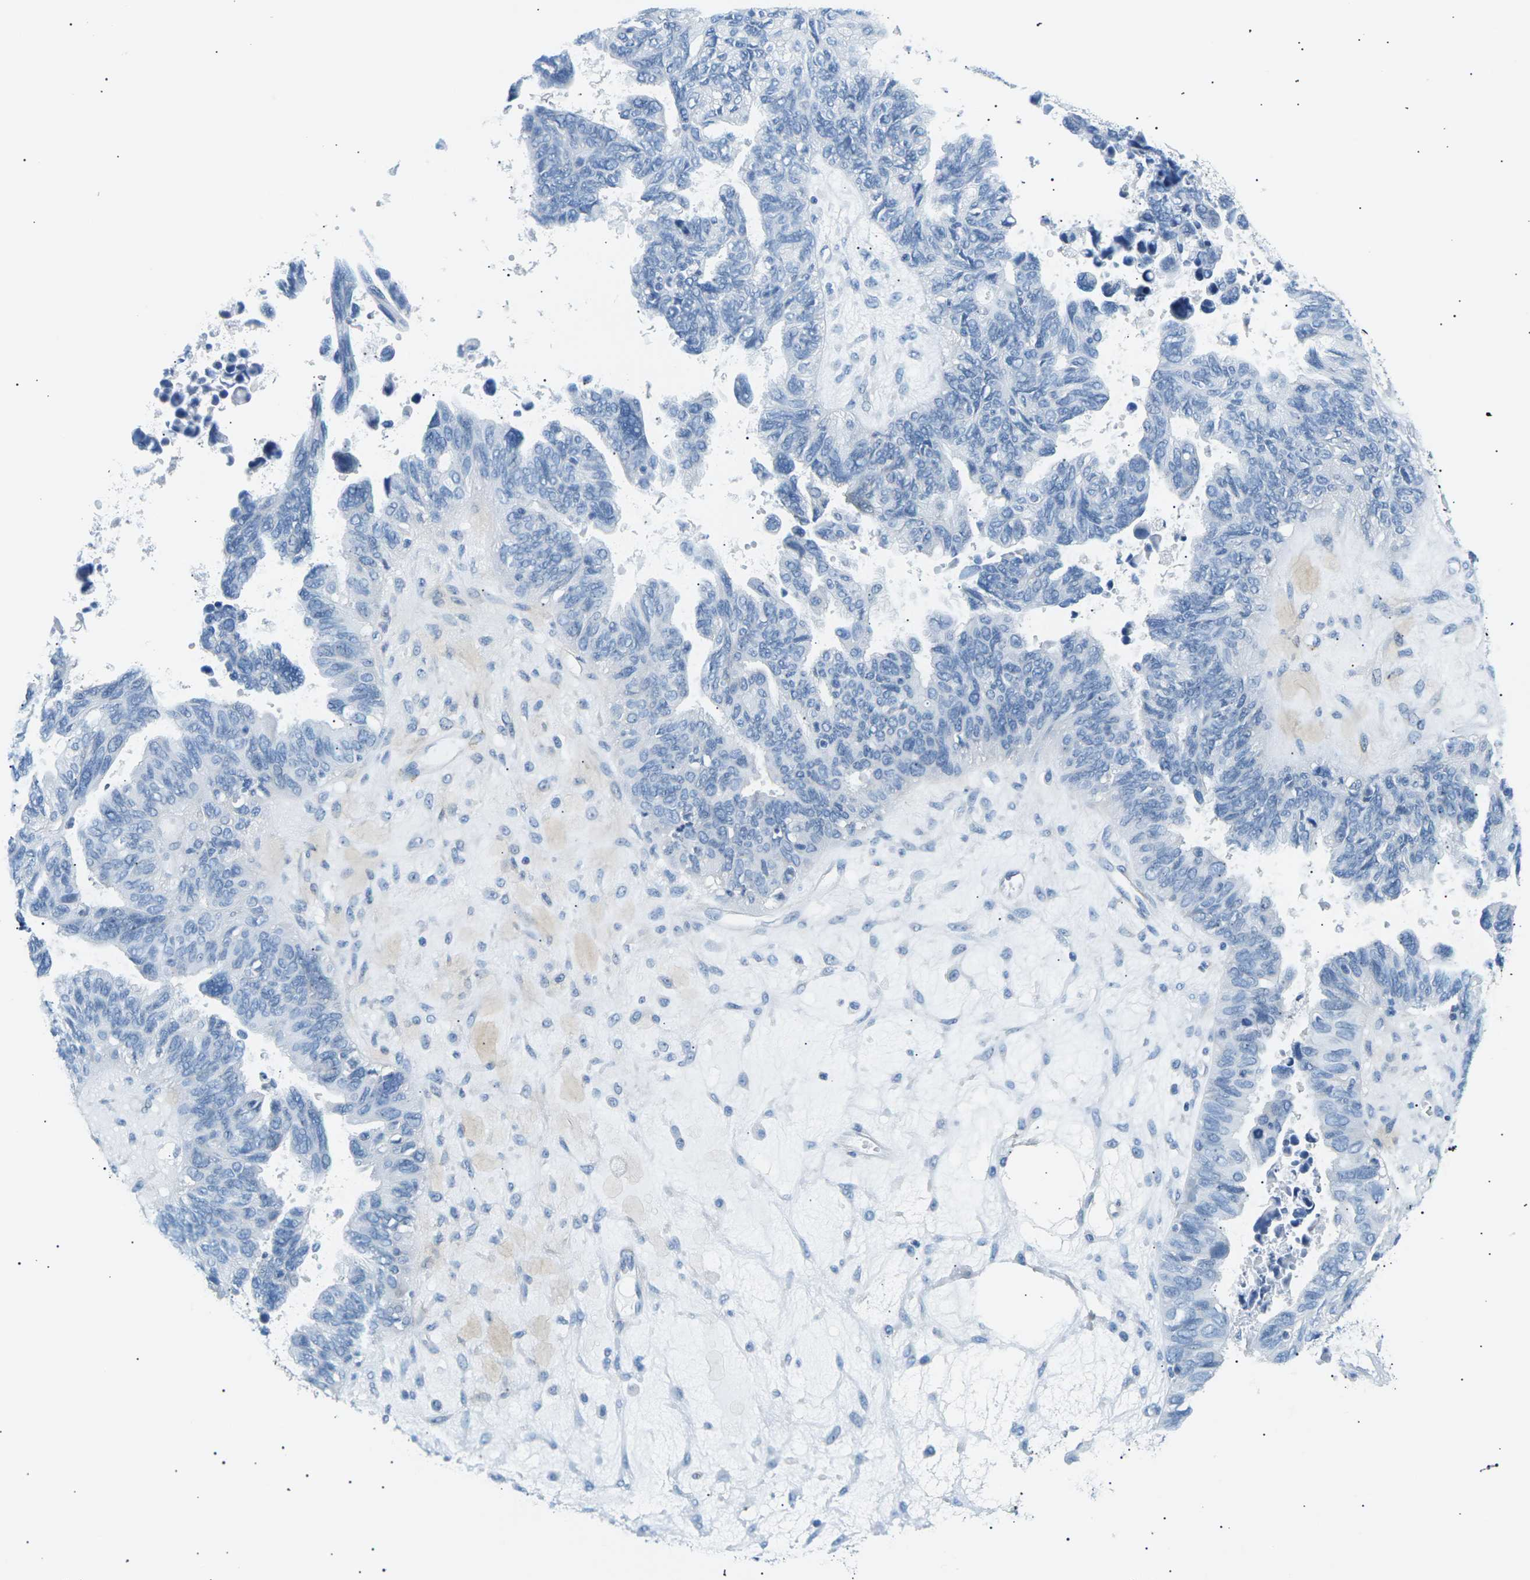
{"staining": {"intensity": "negative", "quantity": "none", "location": "none"}, "tissue": "ovarian cancer", "cell_type": "Tumor cells", "image_type": "cancer", "snomed": [{"axis": "morphology", "description": "Cystadenocarcinoma, serous, NOS"}, {"axis": "topography", "description": "Ovary"}], "caption": "A high-resolution histopathology image shows immunohistochemistry staining of ovarian serous cystadenocarcinoma, which displays no significant expression in tumor cells.", "gene": "SEPTIN5", "patient": {"sex": "female", "age": 79}}